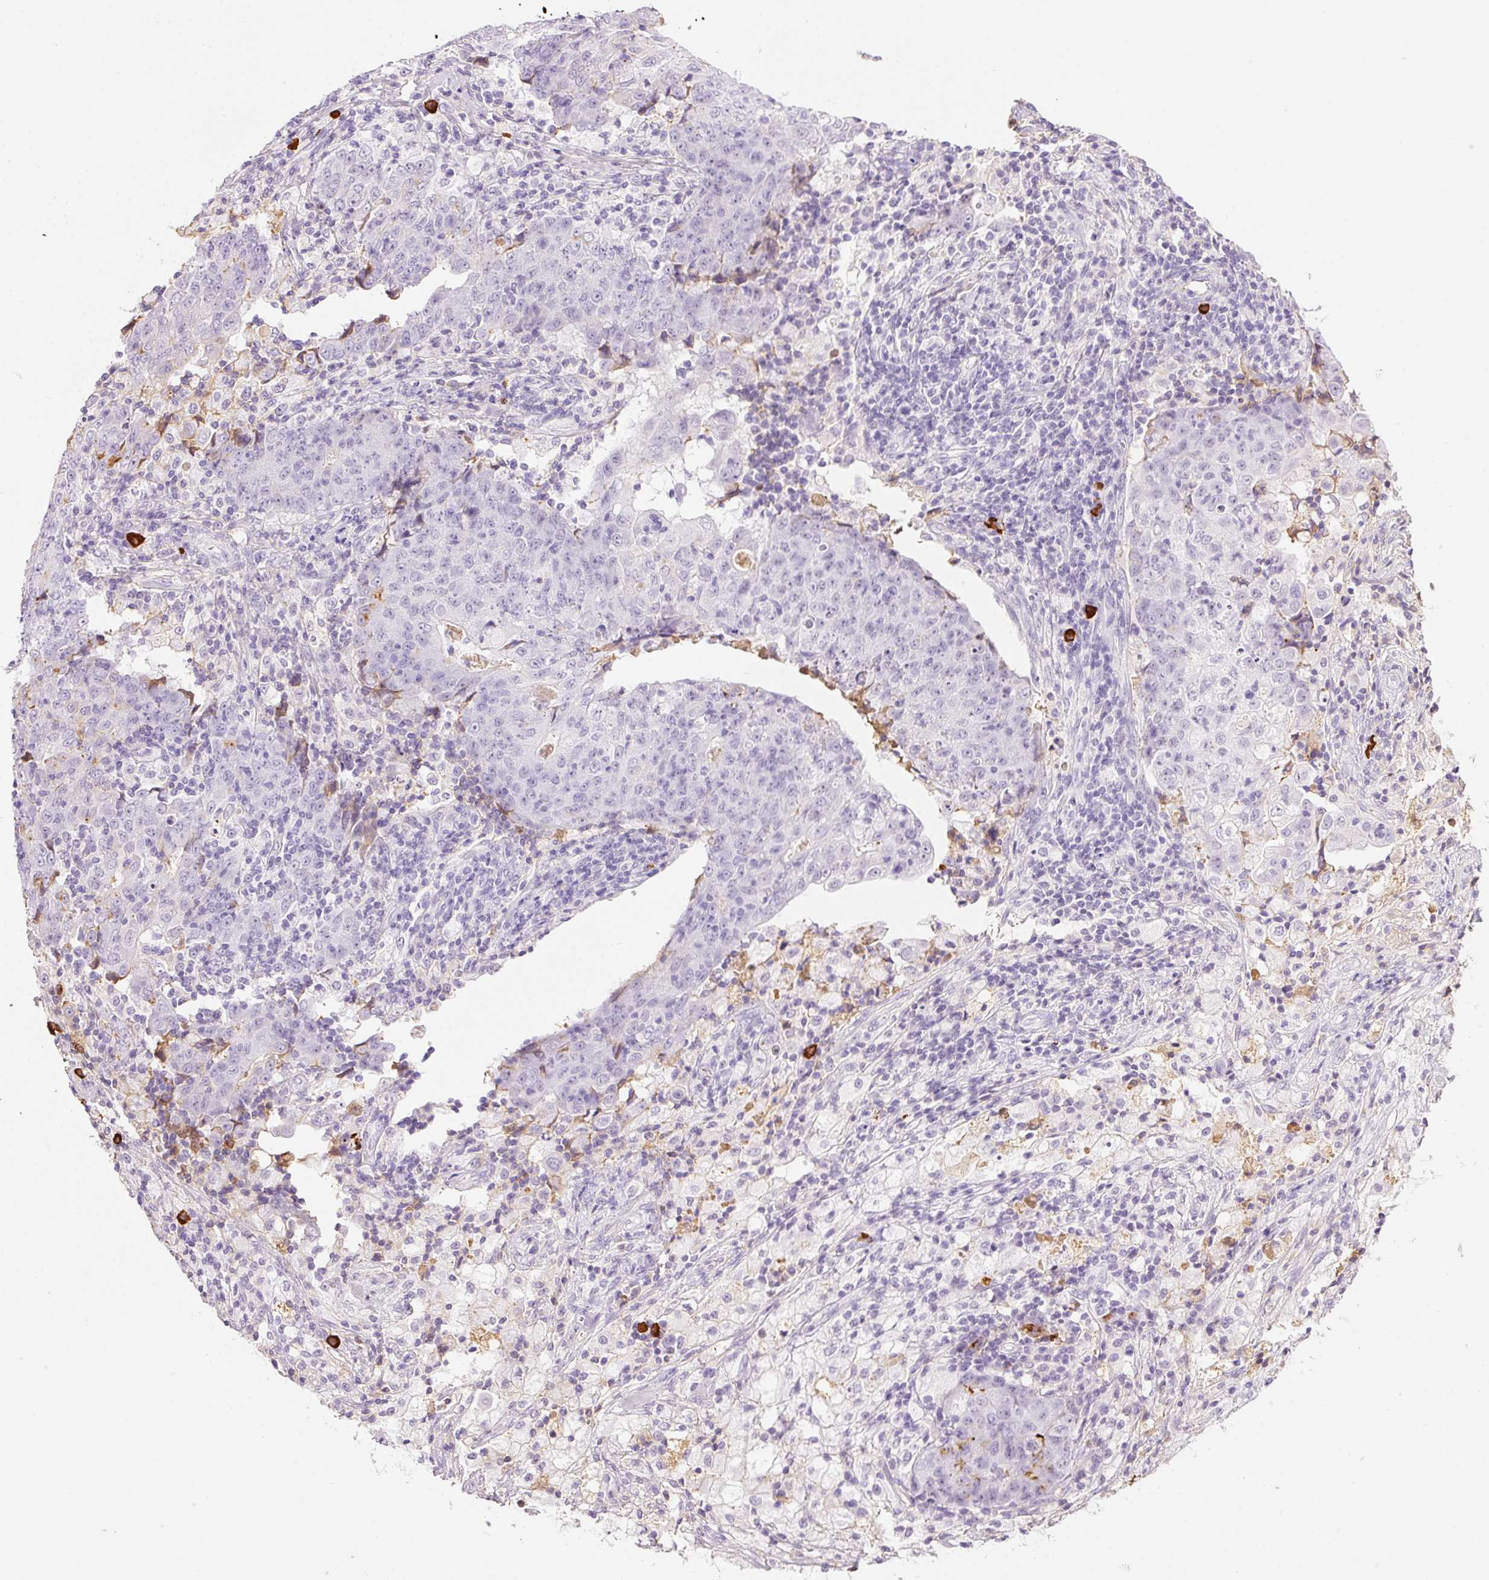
{"staining": {"intensity": "negative", "quantity": "none", "location": "none"}, "tissue": "ovarian cancer", "cell_type": "Tumor cells", "image_type": "cancer", "snomed": [{"axis": "morphology", "description": "Carcinoma, endometroid"}, {"axis": "topography", "description": "Ovary"}], "caption": "Immunohistochemical staining of human ovarian endometroid carcinoma exhibits no significant positivity in tumor cells.", "gene": "PRPF38B", "patient": {"sex": "female", "age": 42}}